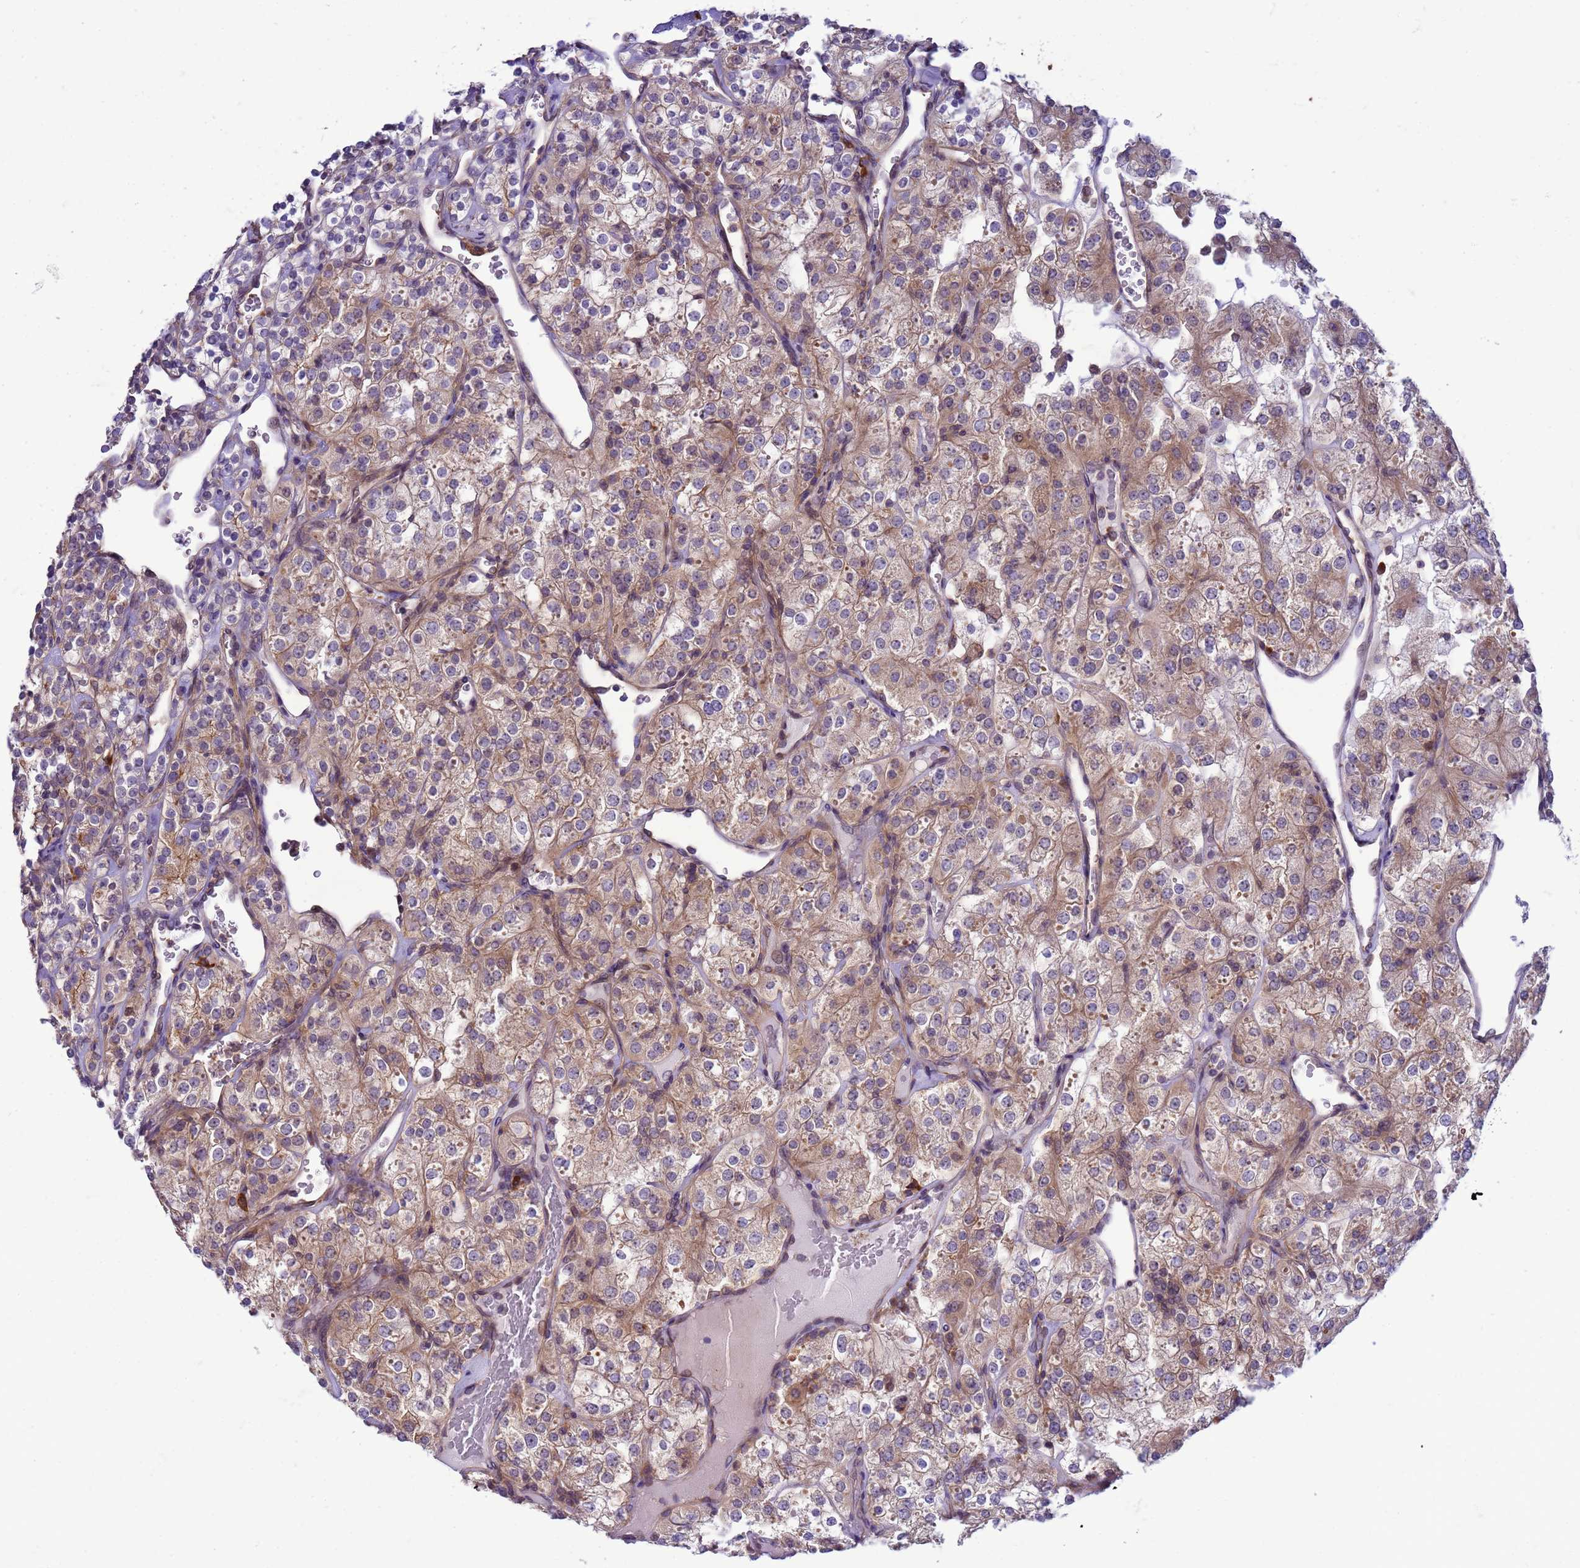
{"staining": {"intensity": "weak", "quantity": ">75%", "location": "cytoplasmic/membranous"}, "tissue": "renal cancer", "cell_type": "Tumor cells", "image_type": "cancer", "snomed": [{"axis": "morphology", "description": "Adenocarcinoma, NOS"}, {"axis": "topography", "description": "Kidney"}], "caption": "Adenocarcinoma (renal) stained with immunohistochemistry exhibits weak cytoplasmic/membranous expression in approximately >75% of tumor cells. The staining is performed using DAB brown chromogen to label protein expression. The nuclei are counter-stained blue using hematoxylin.", "gene": "GEN1", "patient": {"sex": "male", "age": 77}}